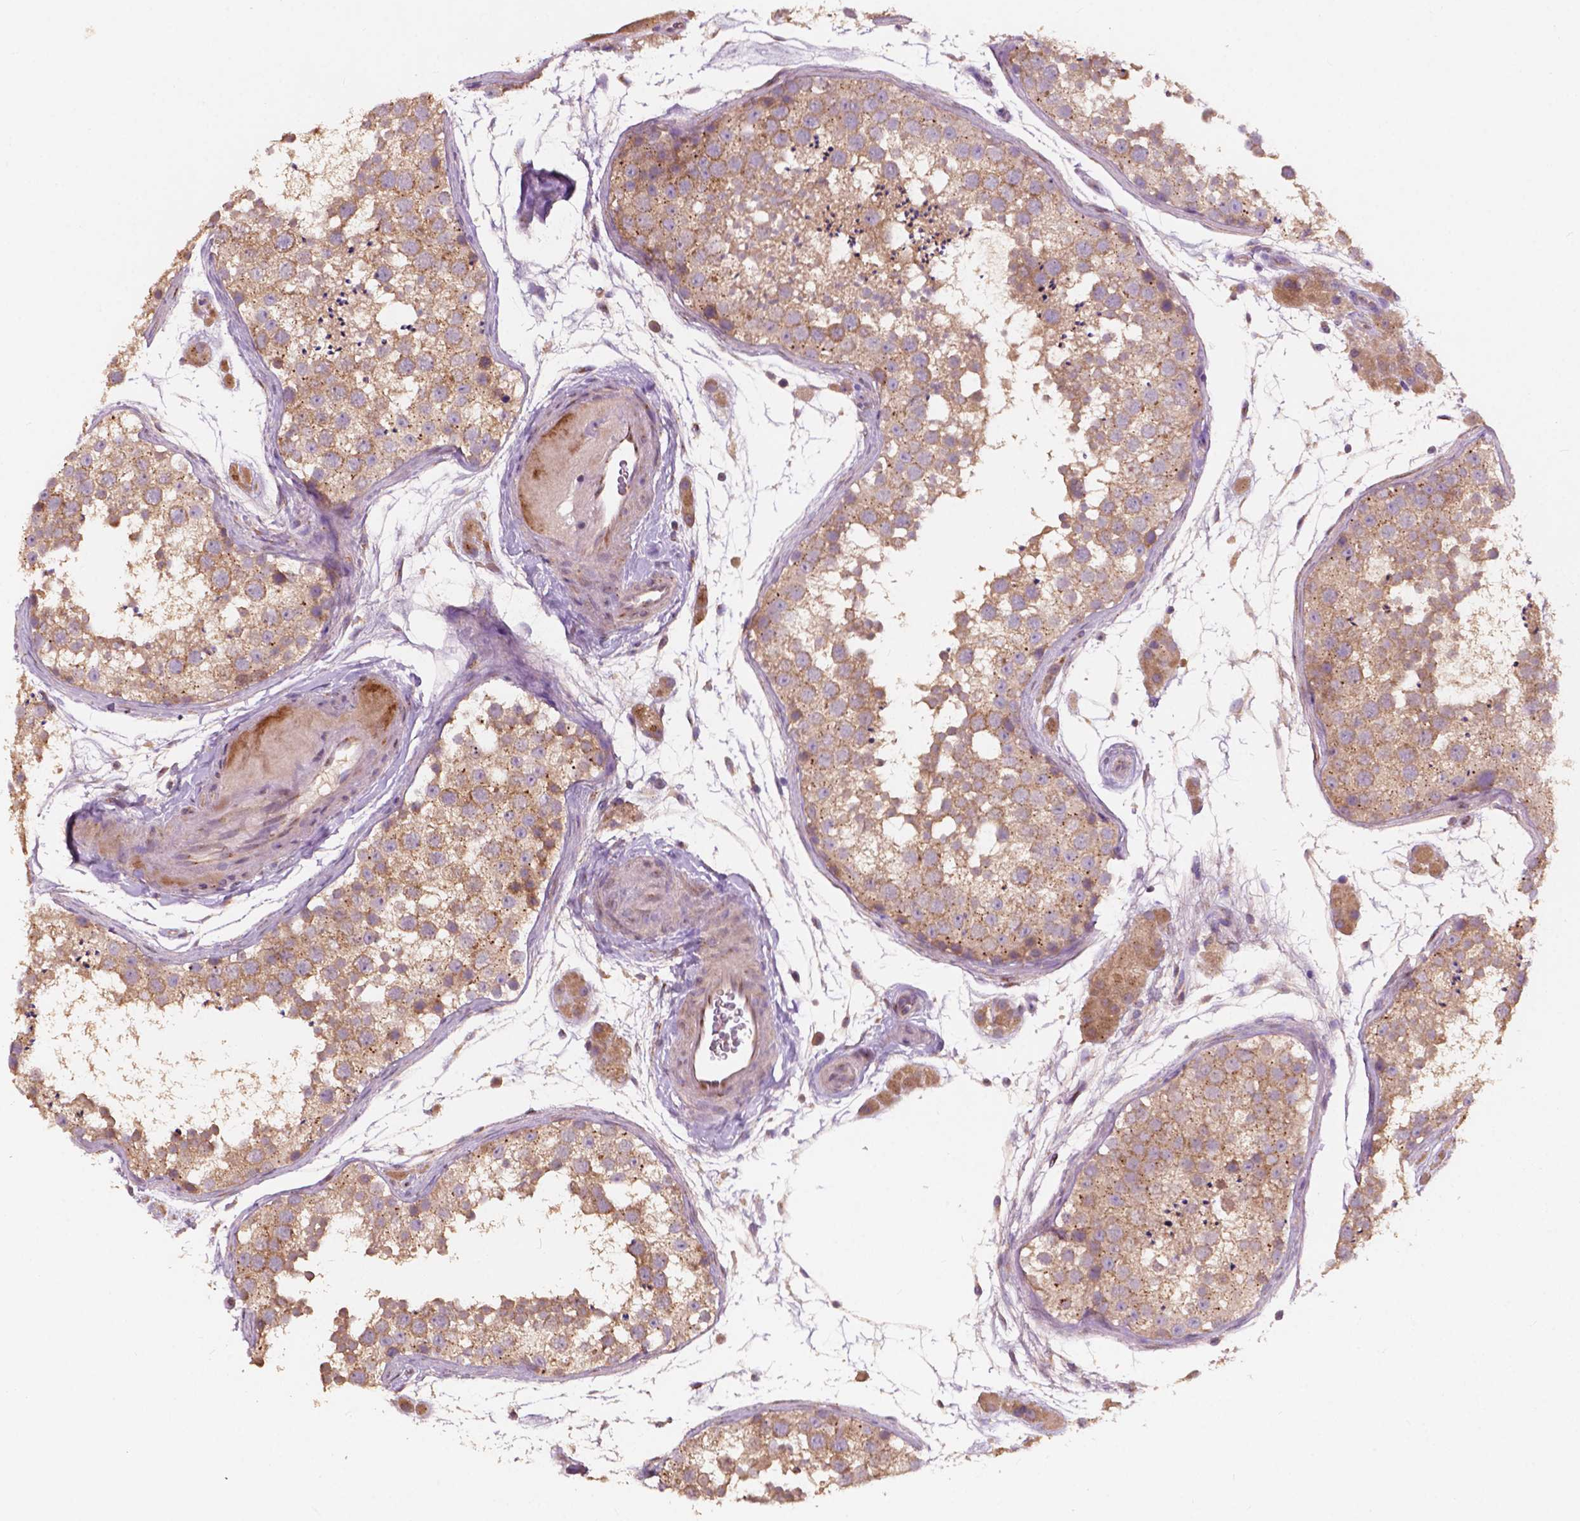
{"staining": {"intensity": "moderate", "quantity": ">75%", "location": "cytoplasmic/membranous"}, "tissue": "testis", "cell_type": "Cells in seminiferous ducts", "image_type": "normal", "snomed": [{"axis": "morphology", "description": "Normal tissue, NOS"}, {"axis": "topography", "description": "Testis"}], "caption": "A brown stain highlights moderate cytoplasmic/membranous staining of a protein in cells in seminiferous ducts of benign human testis. (Stains: DAB (3,3'-diaminobenzidine) in brown, nuclei in blue, Microscopy: brightfield microscopy at high magnification).", "gene": "CHPT1", "patient": {"sex": "male", "age": 41}}